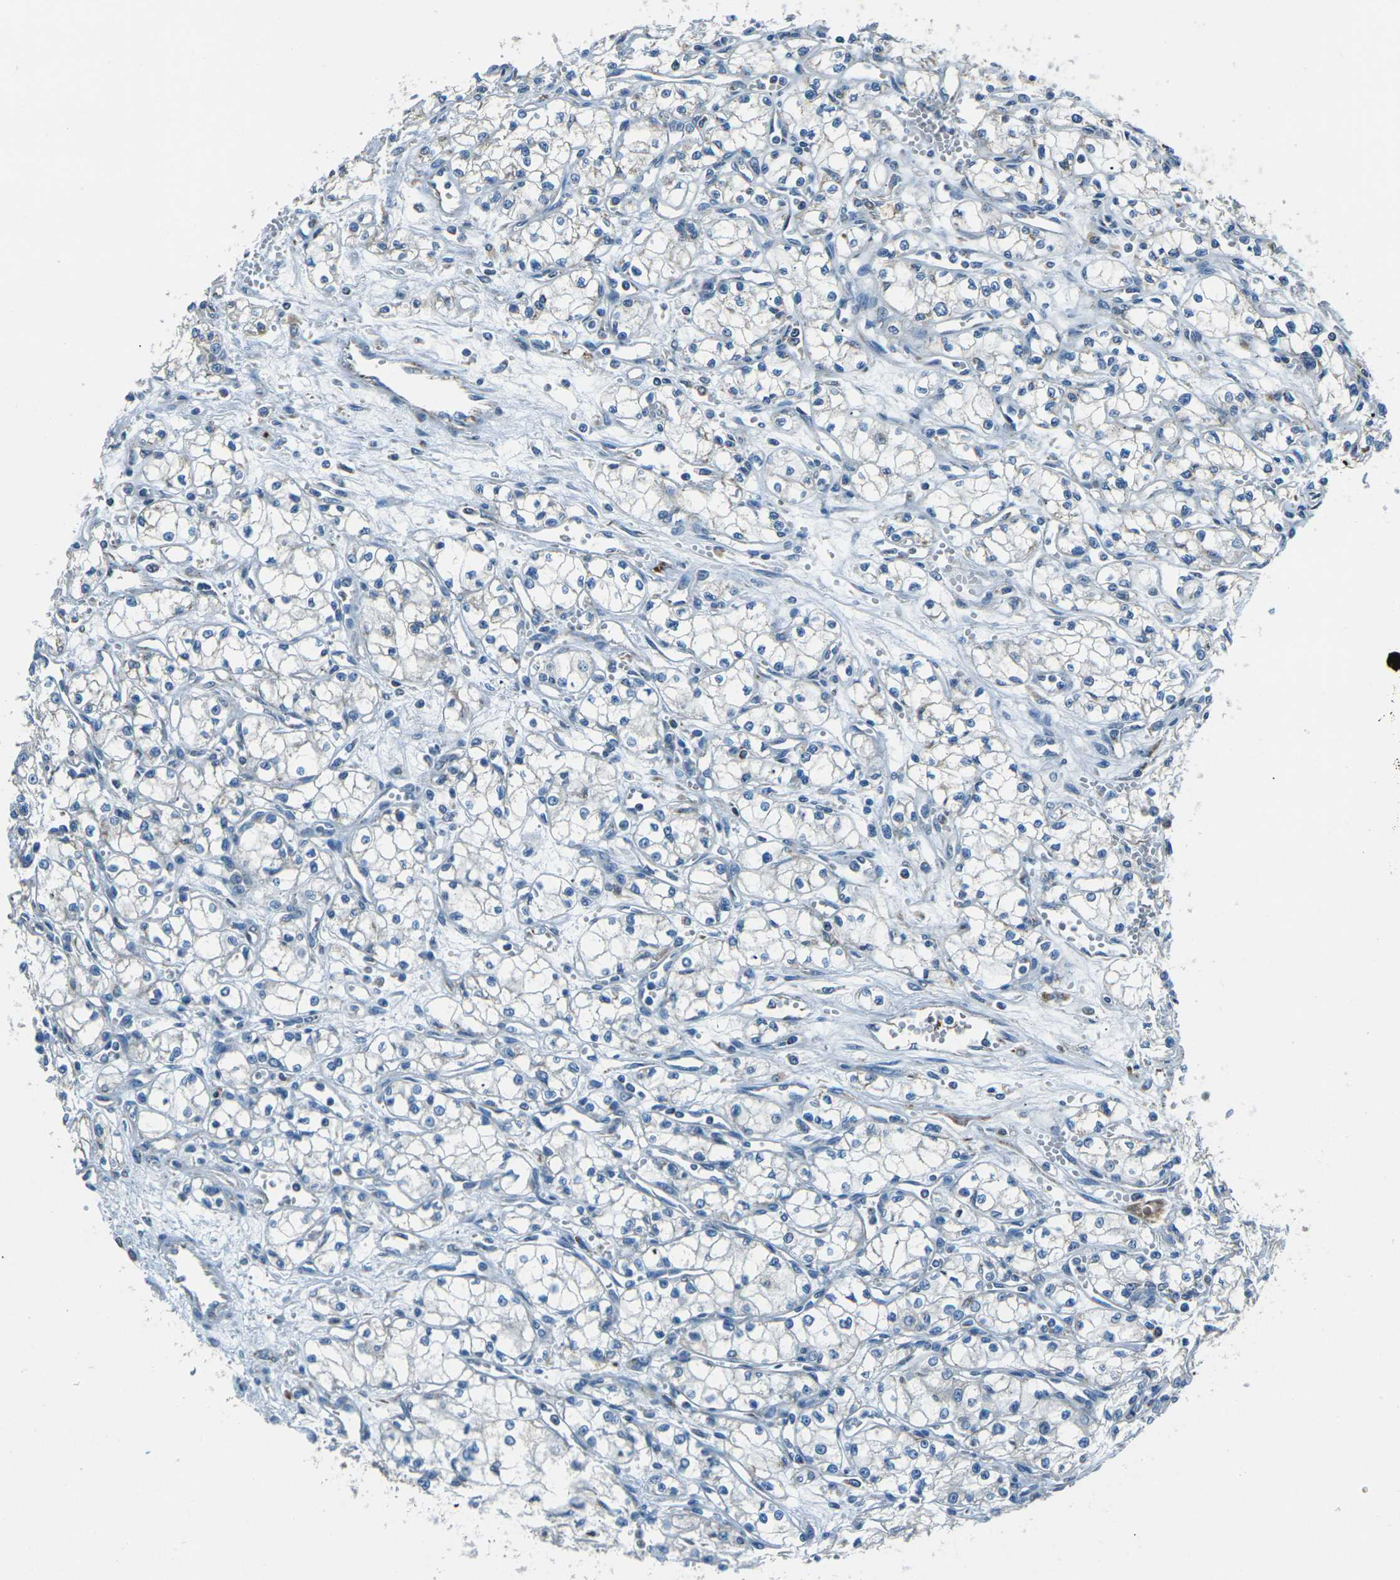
{"staining": {"intensity": "negative", "quantity": "none", "location": "none"}, "tissue": "renal cancer", "cell_type": "Tumor cells", "image_type": "cancer", "snomed": [{"axis": "morphology", "description": "Normal tissue, NOS"}, {"axis": "morphology", "description": "Adenocarcinoma, NOS"}, {"axis": "topography", "description": "Kidney"}], "caption": "Histopathology image shows no protein positivity in tumor cells of renal cancer tissue.", "gene": "IRF3", "patient": {"sex": "male", "age": 59}}